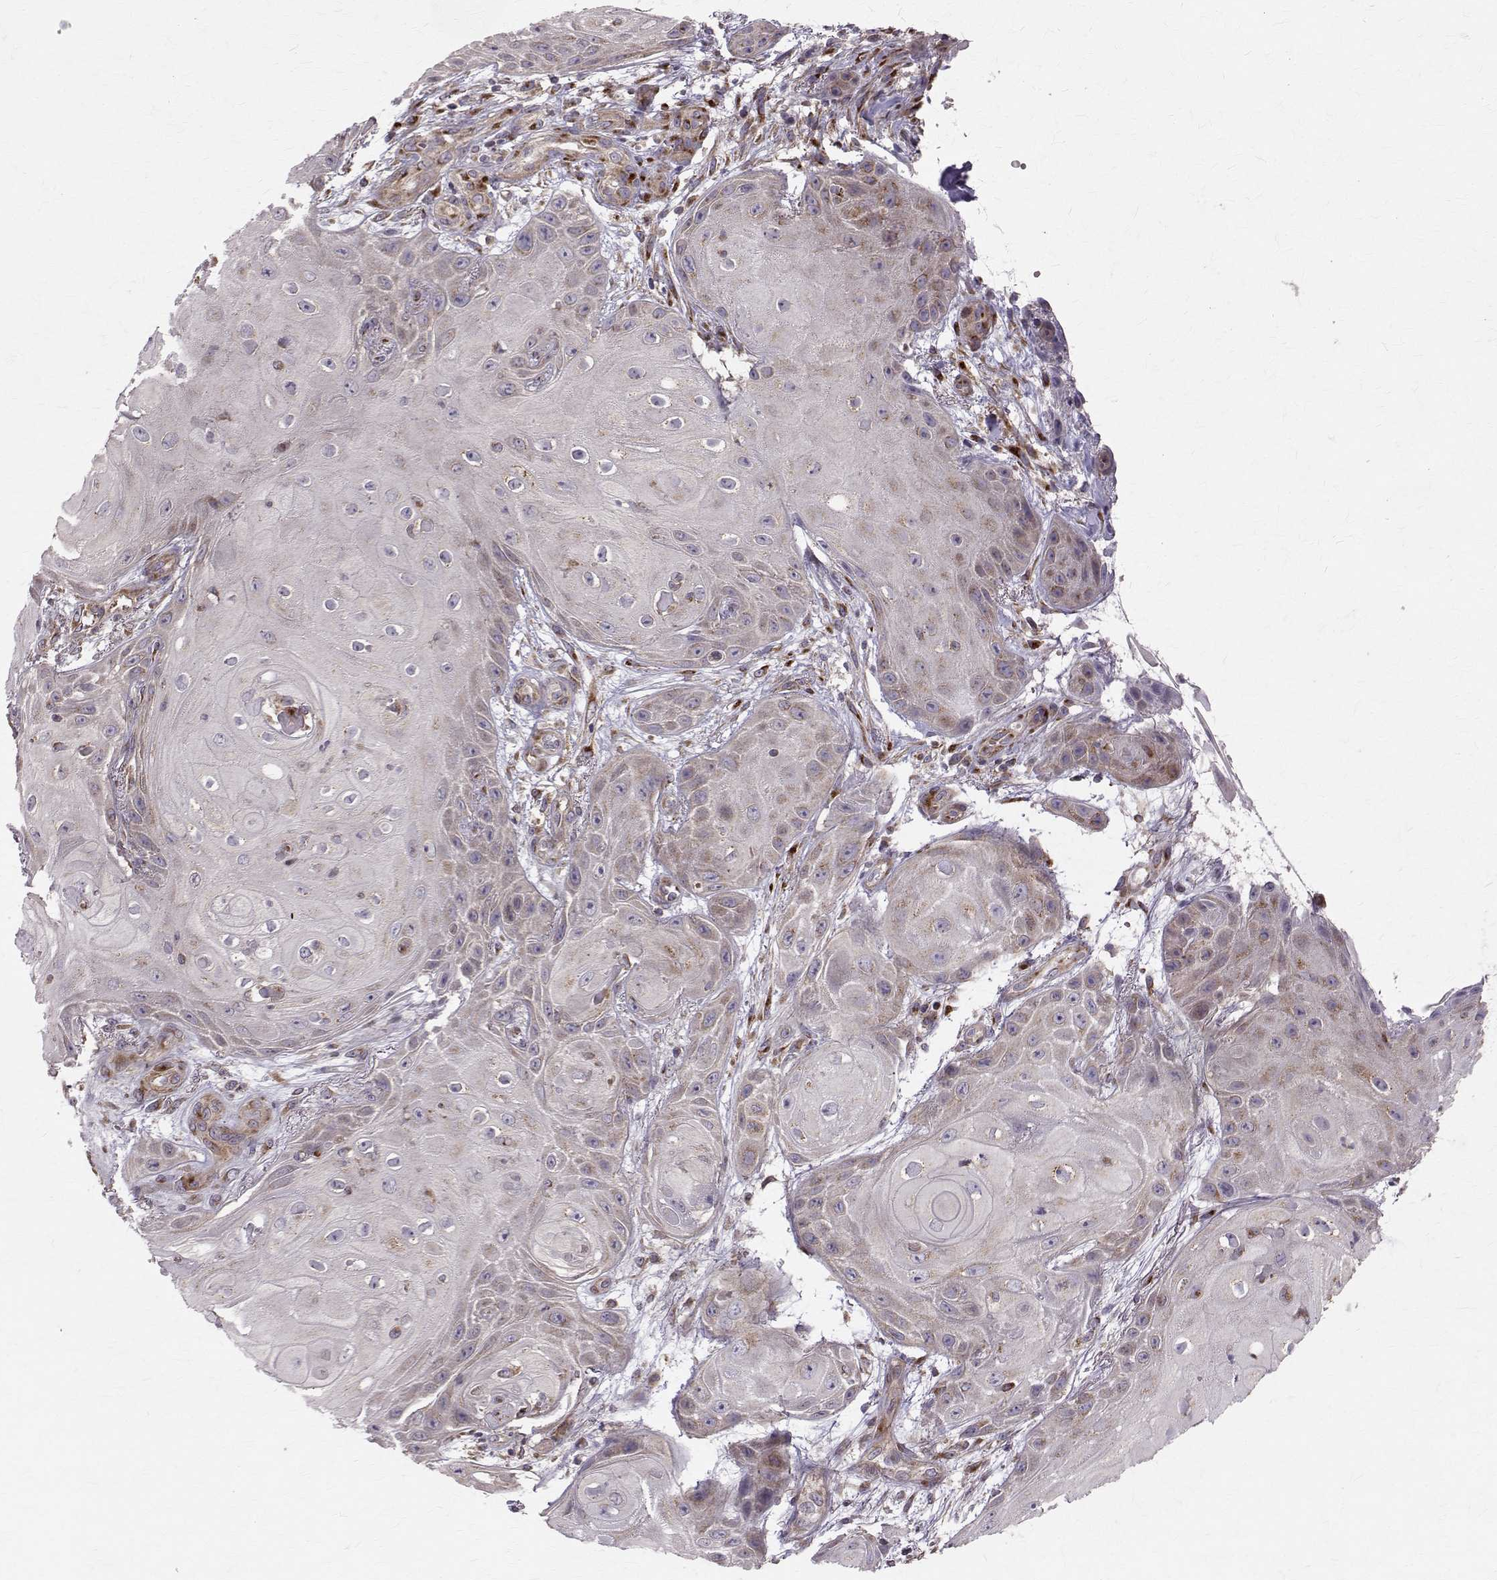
{"staining": {"intensity": "negative", "quantity": "none", "location": "none"}, "tissue": "skin cancer", "cell_type": "Tumor cells", "image_type": "cancer", "snomed": [{"axis": "morphology", "description": "Squamous cell carcinoma, NOS"}, {"axis": "topography", "description": "Skin"}], "caption": "Immunohistochemical staining of human squamous cell carcinoma (skin) displays no significant positivity in tumor cells.", "gene": "ARFGAP1", "patient": {"sex": "male", "age": 62}}